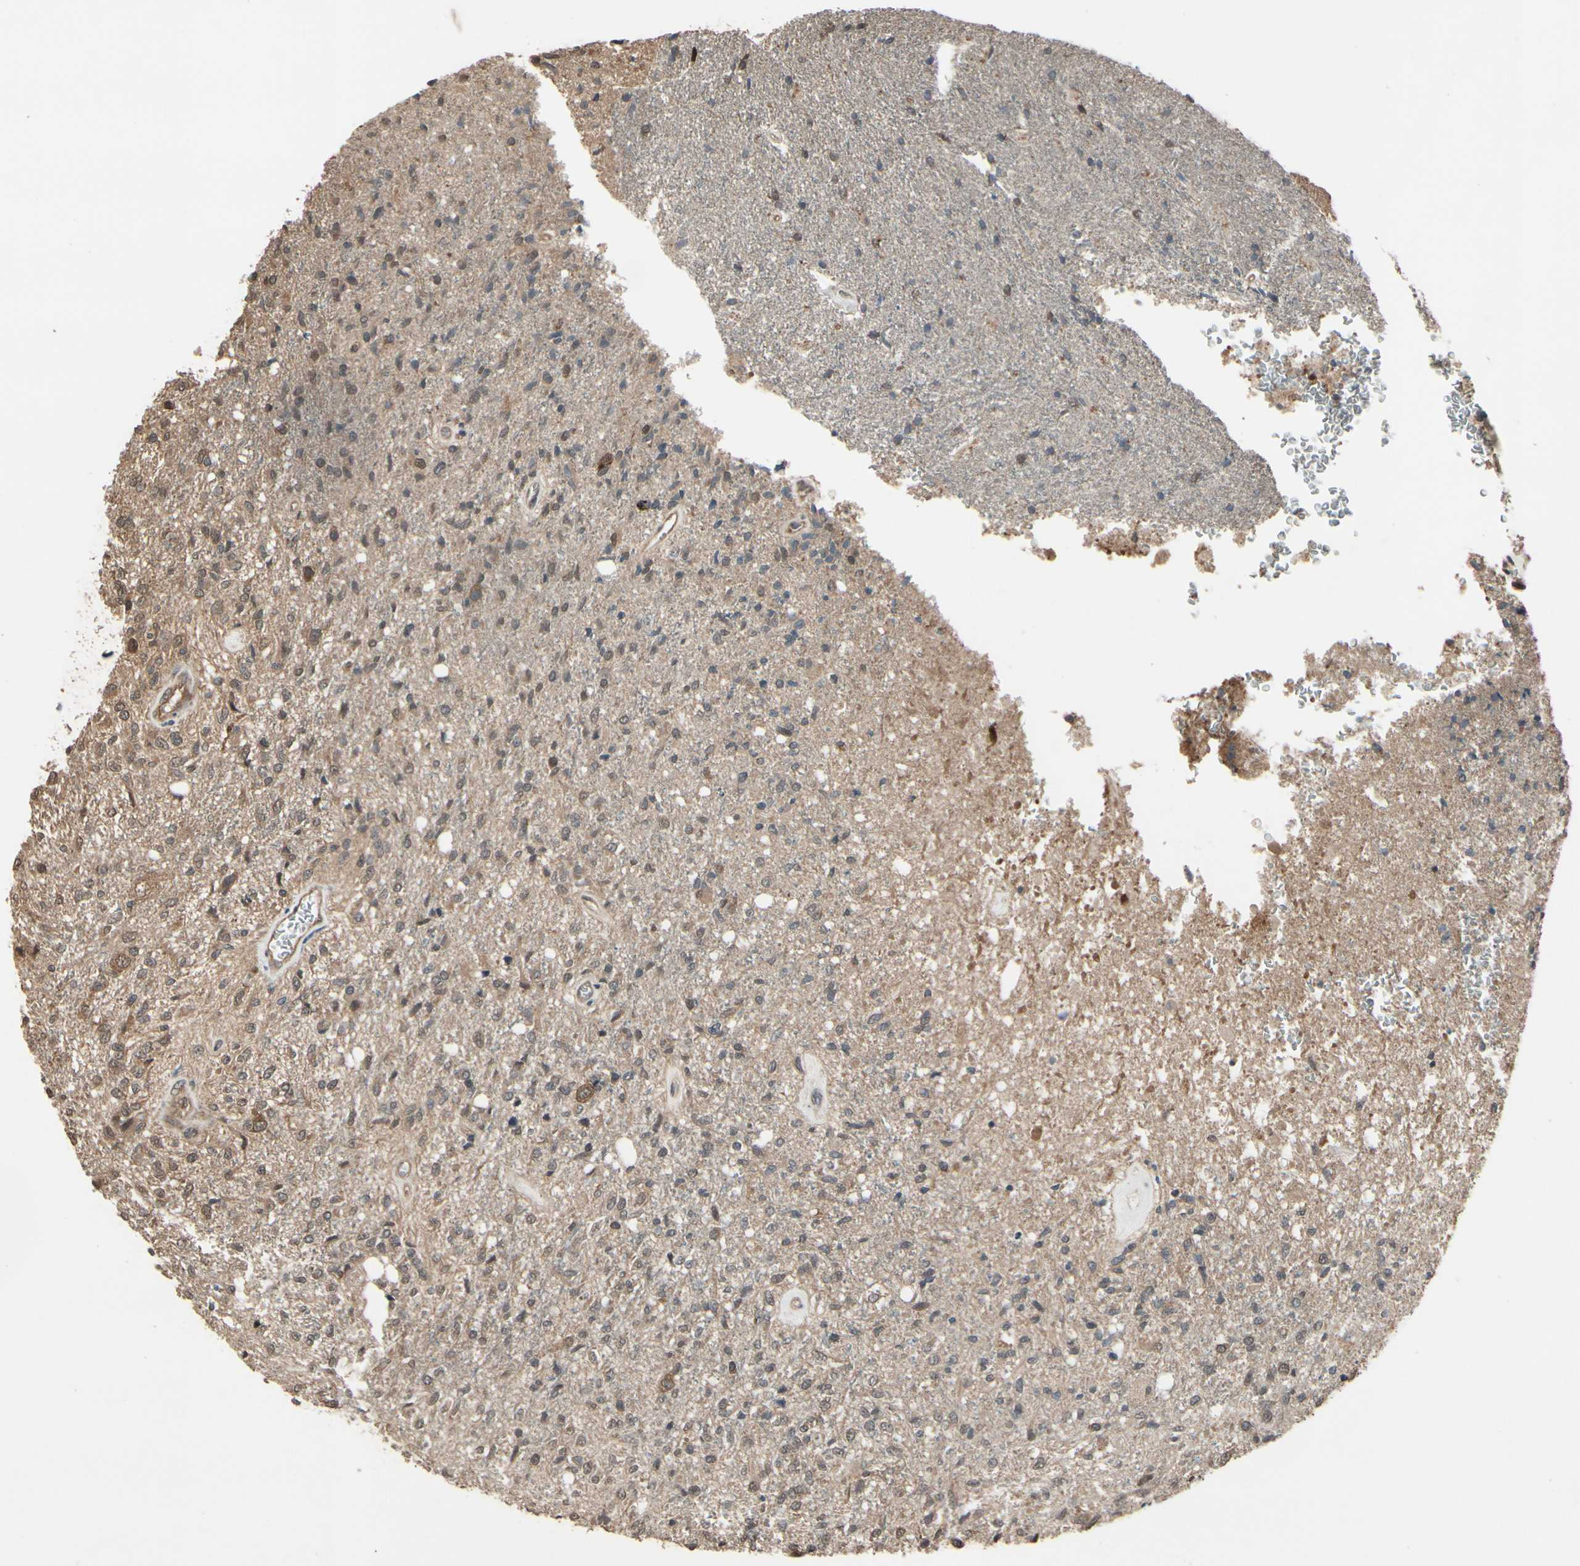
{"staining": {"intensity": "weak", "quantity": ">75%", "location": "cytoplasmic/membranous,nuclear"}, "tissue": "glioma", "cell_type": "Tumor cells", "image_type": "cancer", "snomed": [{"axis": "morphology", "description": "Normal tissue, NOS"}, {"axis": "morphology", "description": "Glioma, malignant, High grade"}, {"axis": "topography", "description": "Cerebral cortex"}], "caption": "The immunohistochemical stain highlights weak cytoplasmic/membranous and nuclear staining in tumor cells of glioma tissue.", "gene": "PNPLA7", "patient": {"sex": "male", "age": 77}}